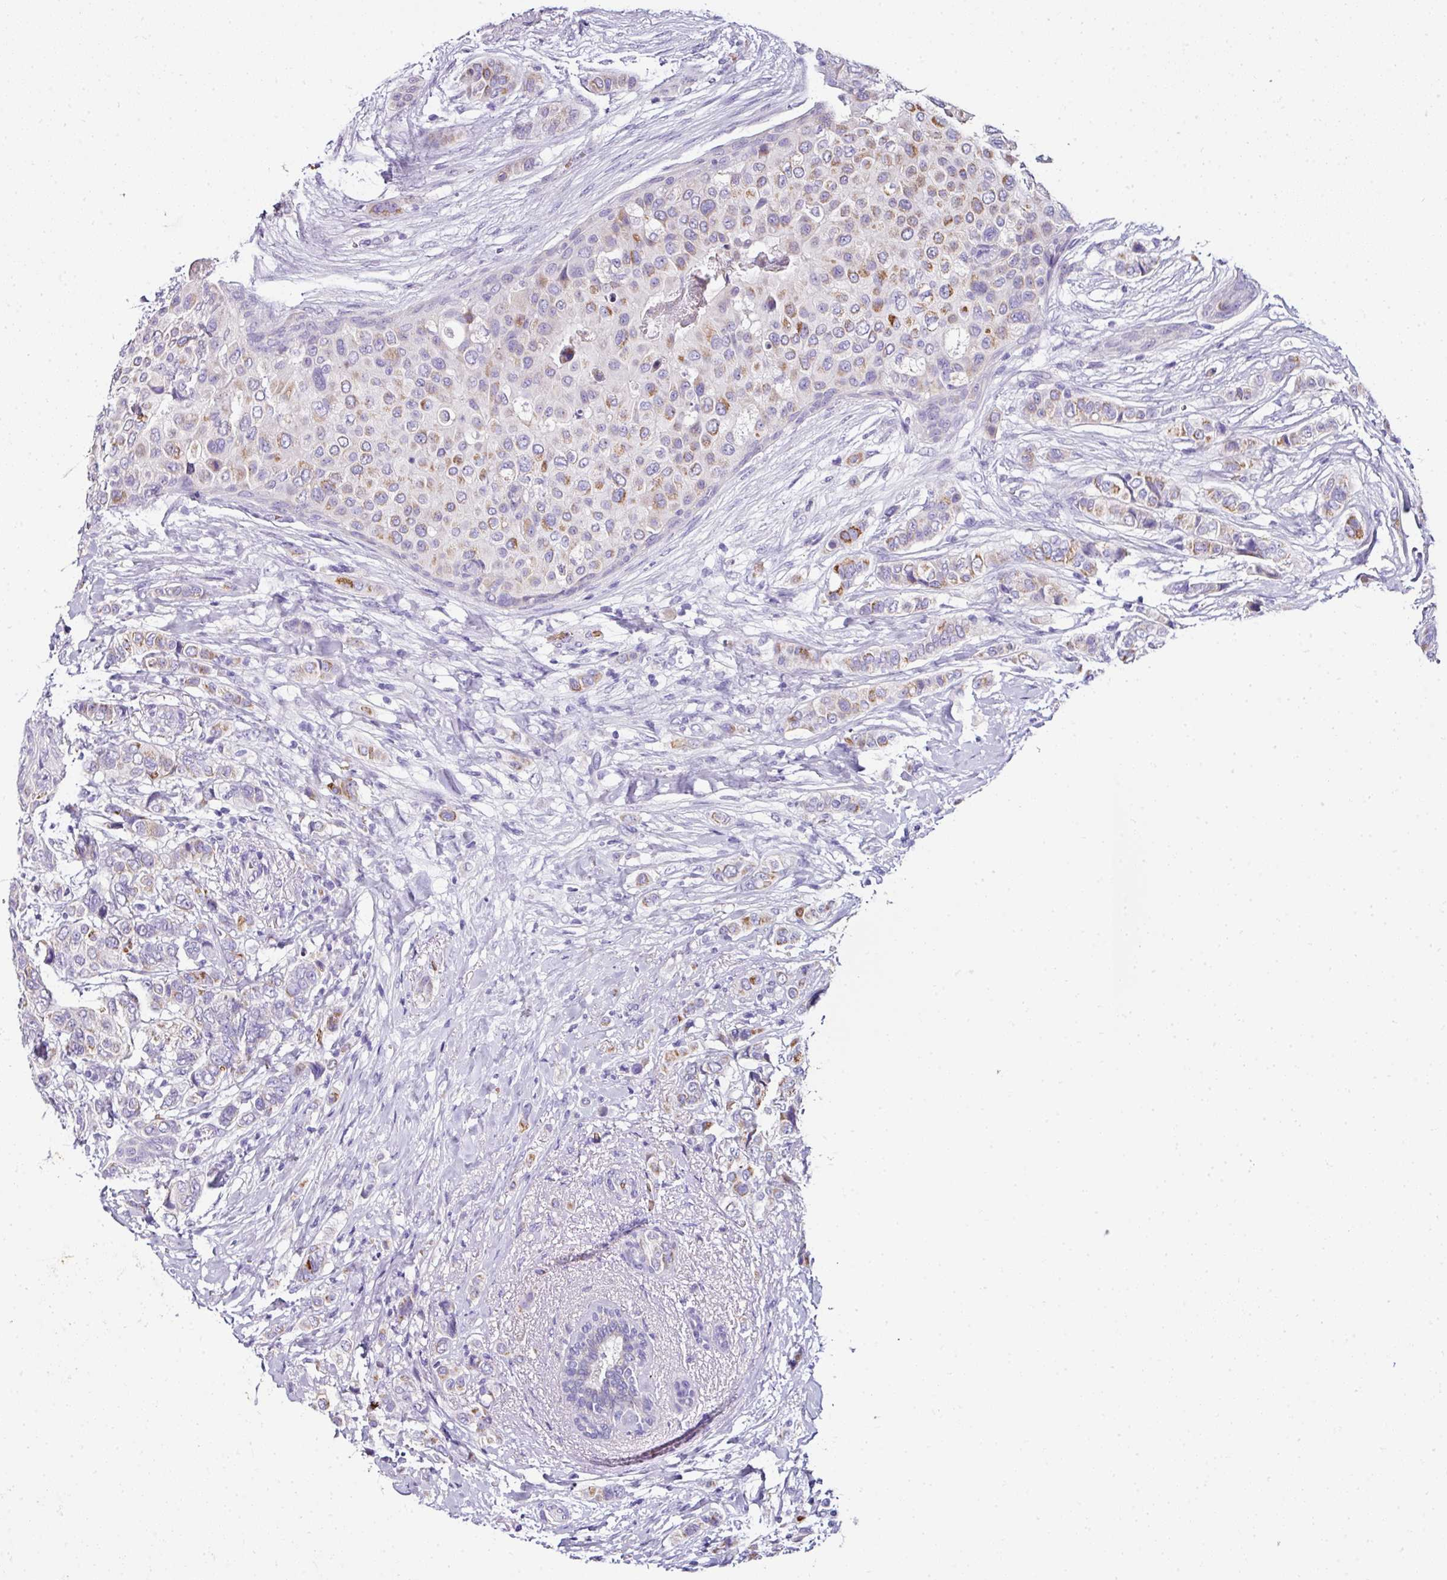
{"staining": {"intensity": "moderate", "quantity": "<25%", "location": "cytoplasmic/membranous"}, "tissue": "breast cancer", "cell_type": "Tumor cells", "image_type": "cancer", "snomed": [{"axis": "morphology", "description": "Lobular carcinoma"}, {"axis": "topography", "description": "Breast"}], "caption": "Protein staining displays moderate cytoplasmic/membranous positivity in about <25% of tumor cells in breast lobular carcinoma.", "gene": "NAPSA", "patient": {"sex": "female", "age": 51}}